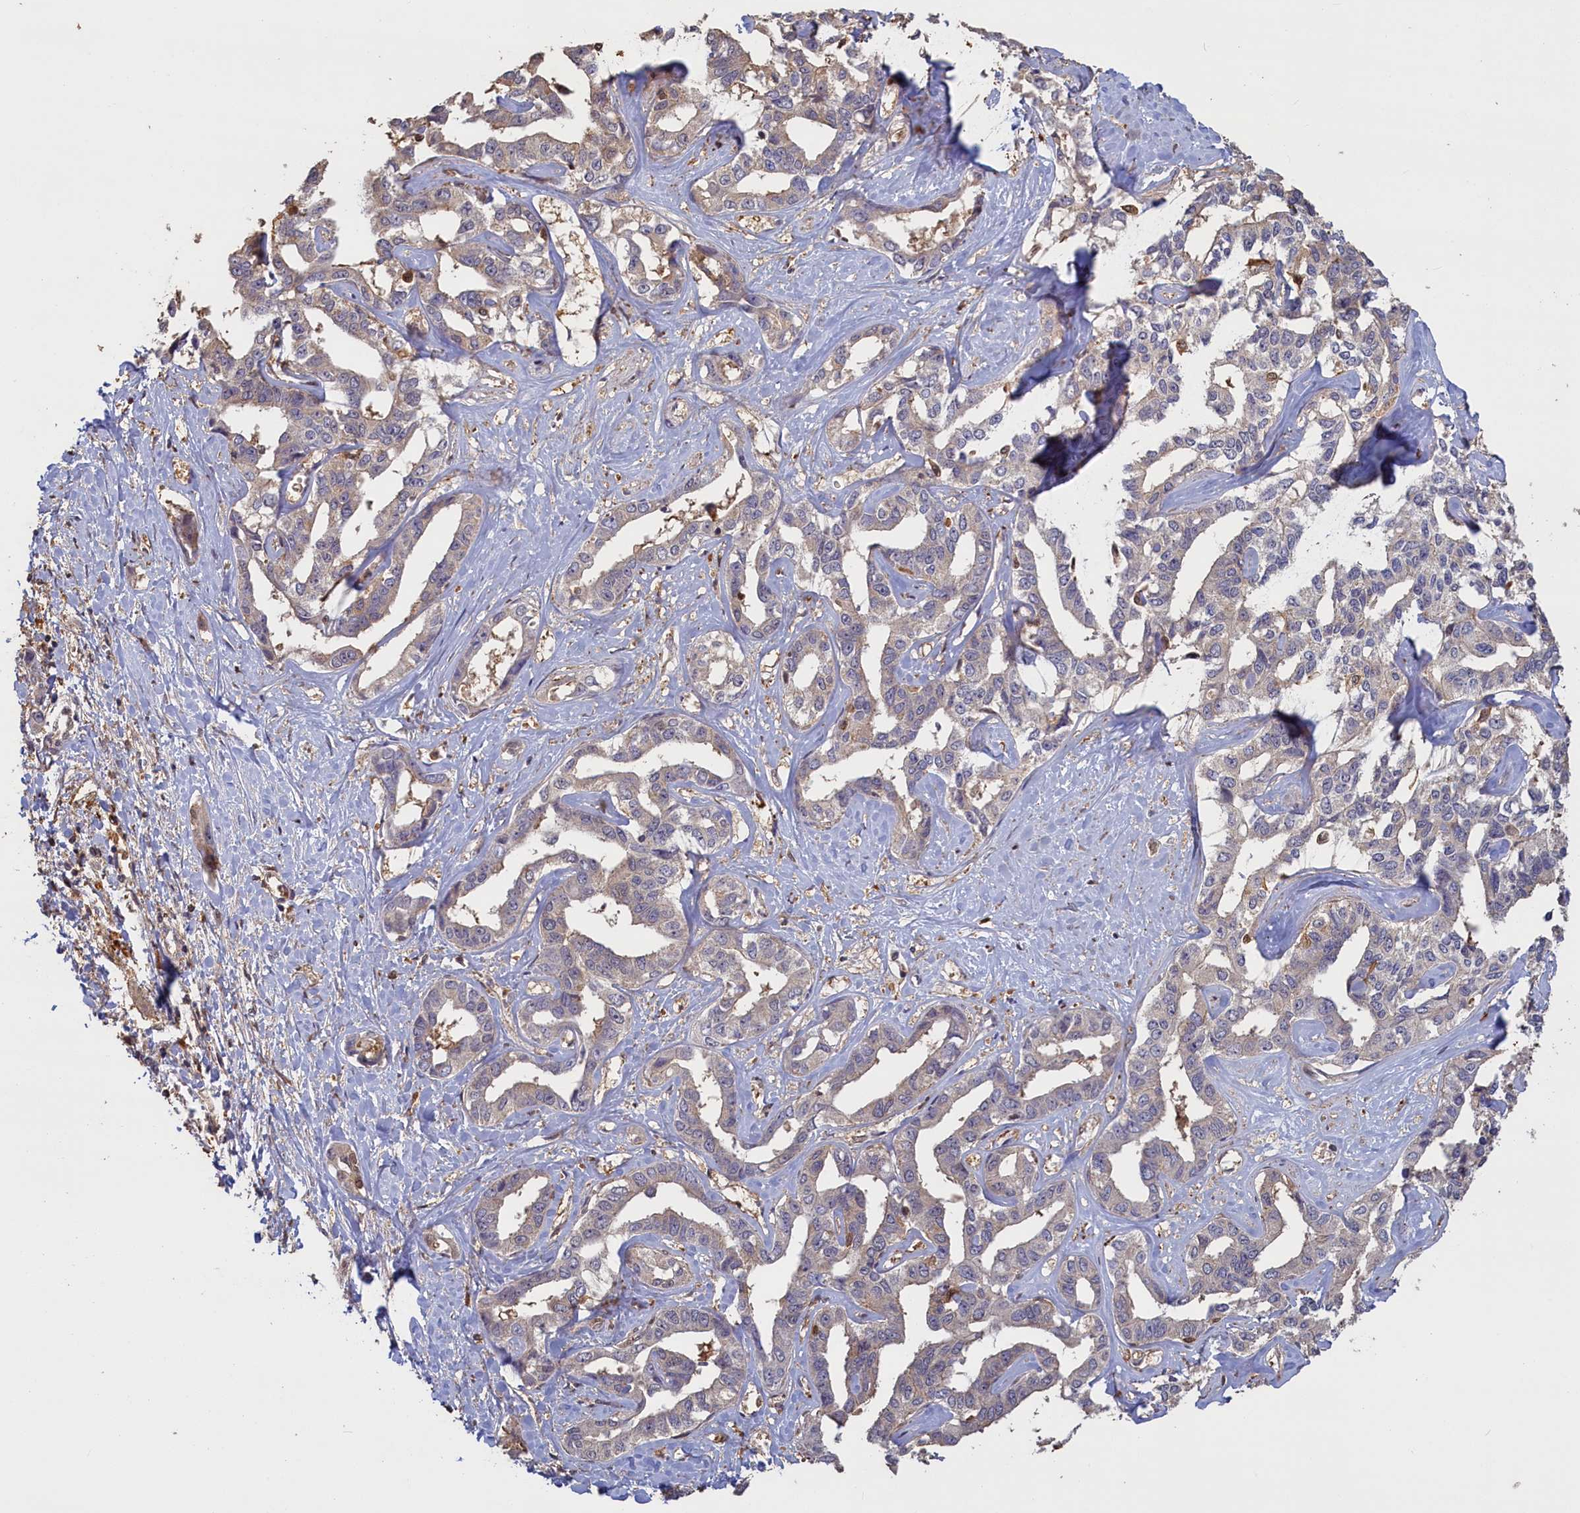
{"staining": {"intensity": "weak", "quantity": "<25%", "location": "cytoplasmic/membranous"}, "tissue": "liver cancer", "cell_type": "Tumor cells", "image_type": "cancer", "snomed": [{"axis": "morphology", "description": "Cholangiocarcinoma"}, {"axis": "topography", "description": "Liver"}], "caption": "An IHC image of liver cholangiocarcinoma is shown. There is no staining in tumor cells of liver cholangiocarcinoma. Nuclei are stained in blue.", "gene": "UCHL3", "patient": {"sex": "male", "age": 59}}